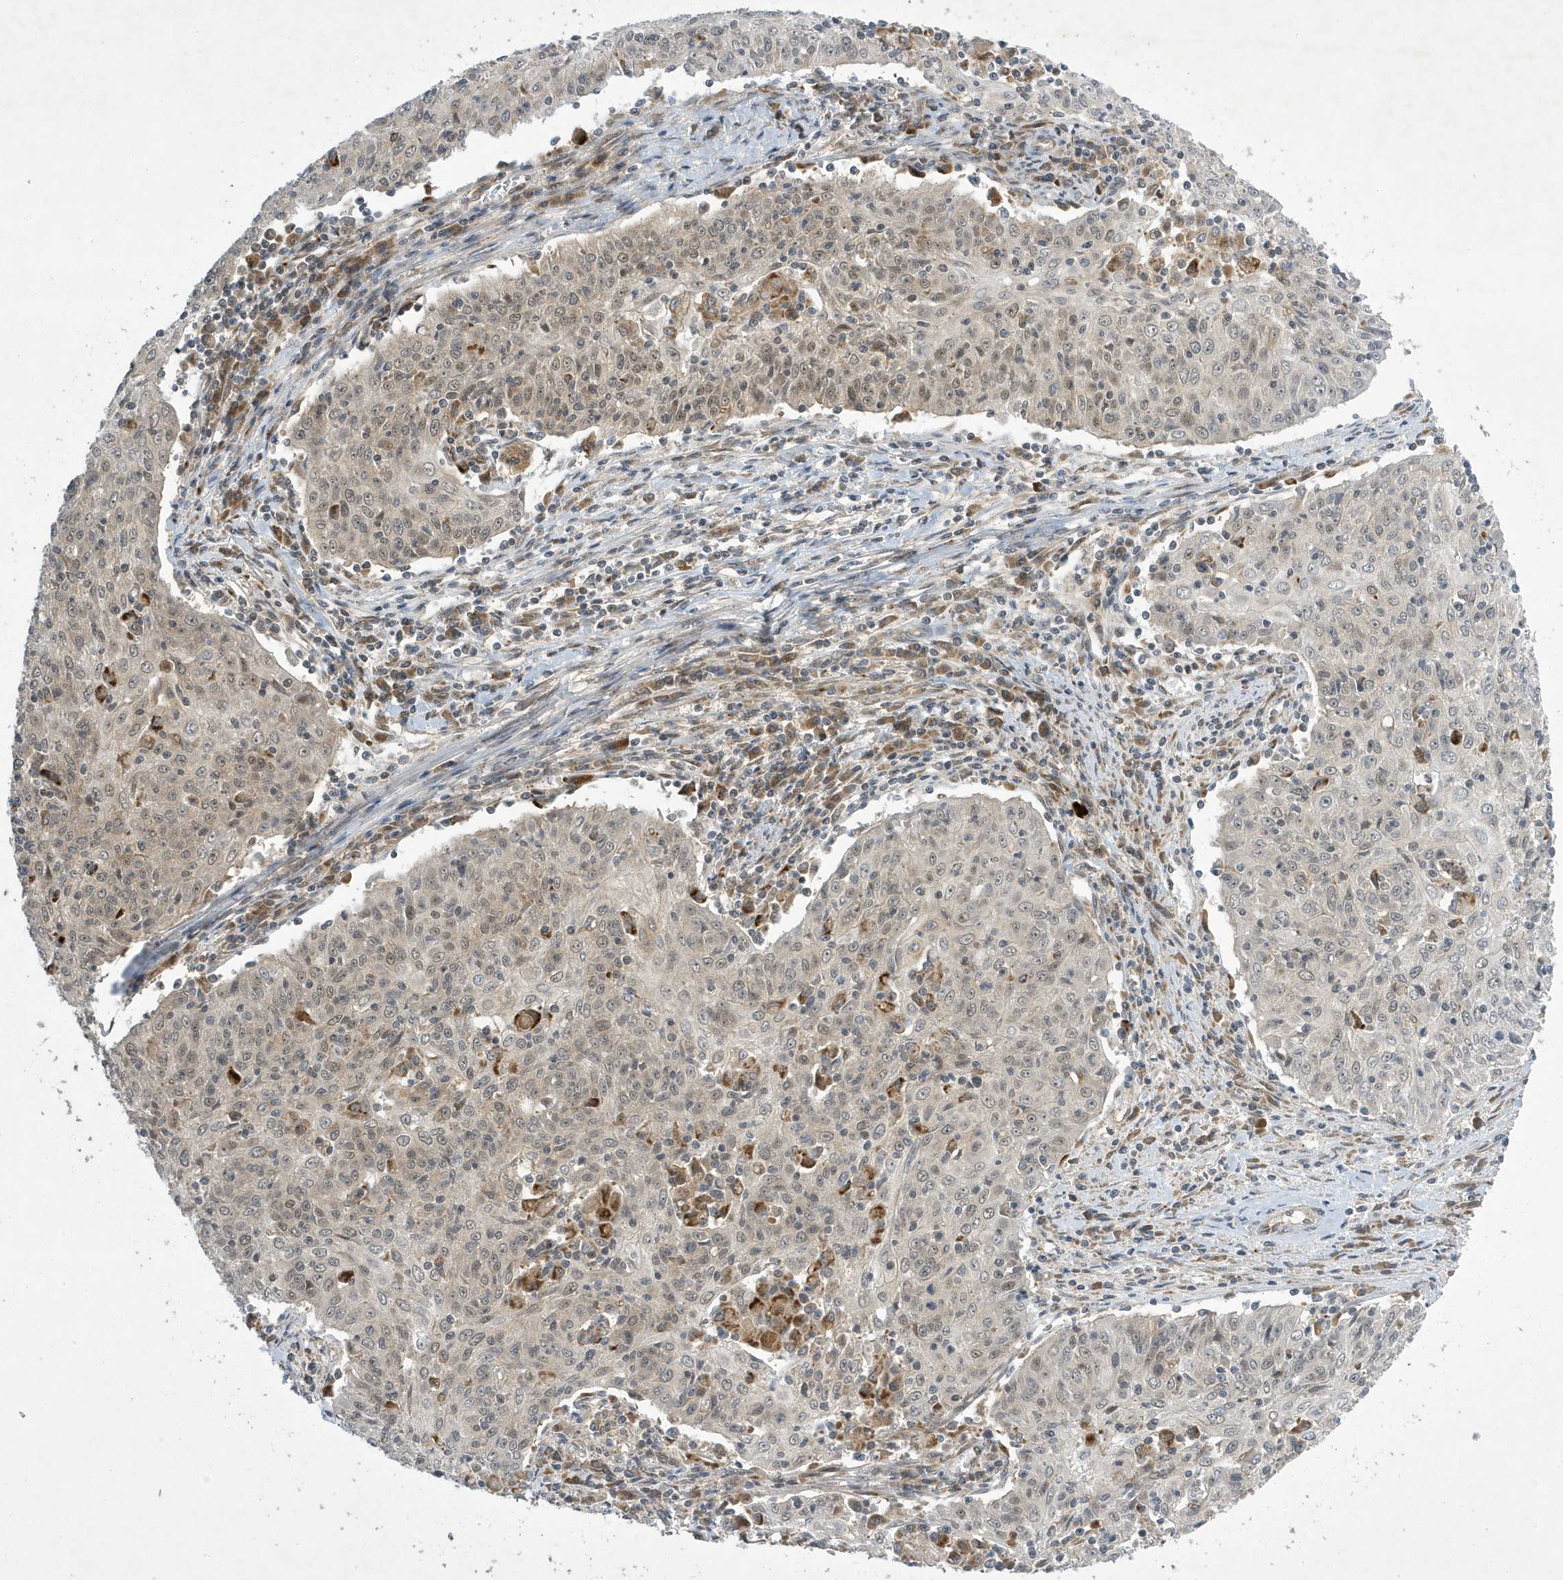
{"staining": {"intensity": "weak", "quantity": "<25%", "location": "nuclear"}, "tissue": "cervical cancer", "cell_type": "Tumor cells", "image_type": "cancer", "snomed": [{"axis": "morphology", "description": "Squamous cell carcinoma, NOS"}, {"axis": "topography", "description": "Cervix"}], "caption": "The immunohistochemistry (IHC) photomicrograph has no significant positivity in tumor cells of squamous cell carcinoma (cervical) tissue.", "gene": "NCOA7", "patient": {"sex": "female", "age": 48}}